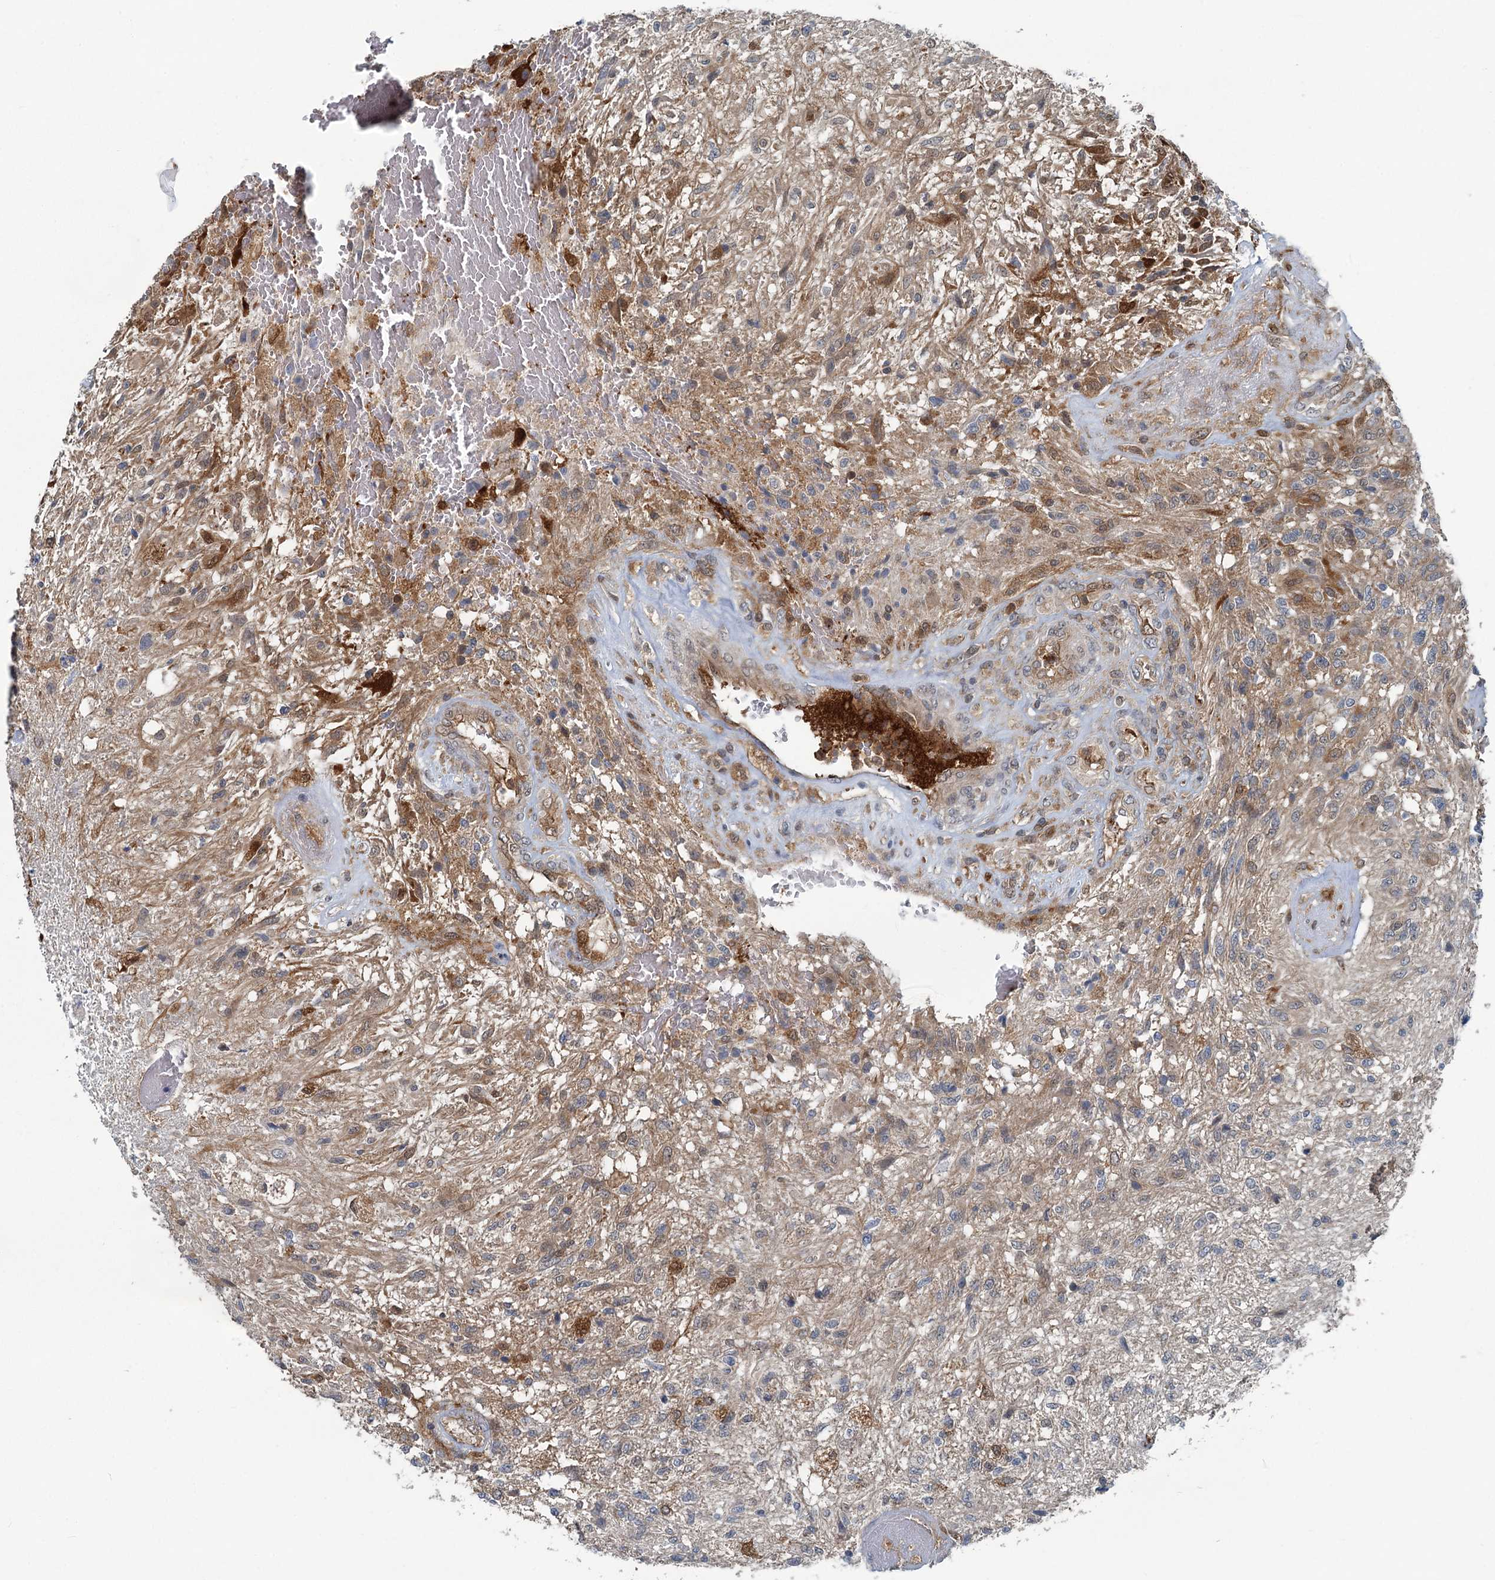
{"staining": {"intensity": "weak", "quantity": "<25%", "location": "cytoplasmic/membranous"}, "tissue": "glioma", "cell_type": "Tumor cells", "image_type": "cancer", "snomed": [{"axis": "morphology", "description": "Glioma, malignant, High grade"}, {"axis": "topography", "description": "Brain"}], "caption": "A micrograph of human glioma is negative for staining in tumor cells.", "gene": "GCLM", "patient": {"sex": "male", "age": 56}}